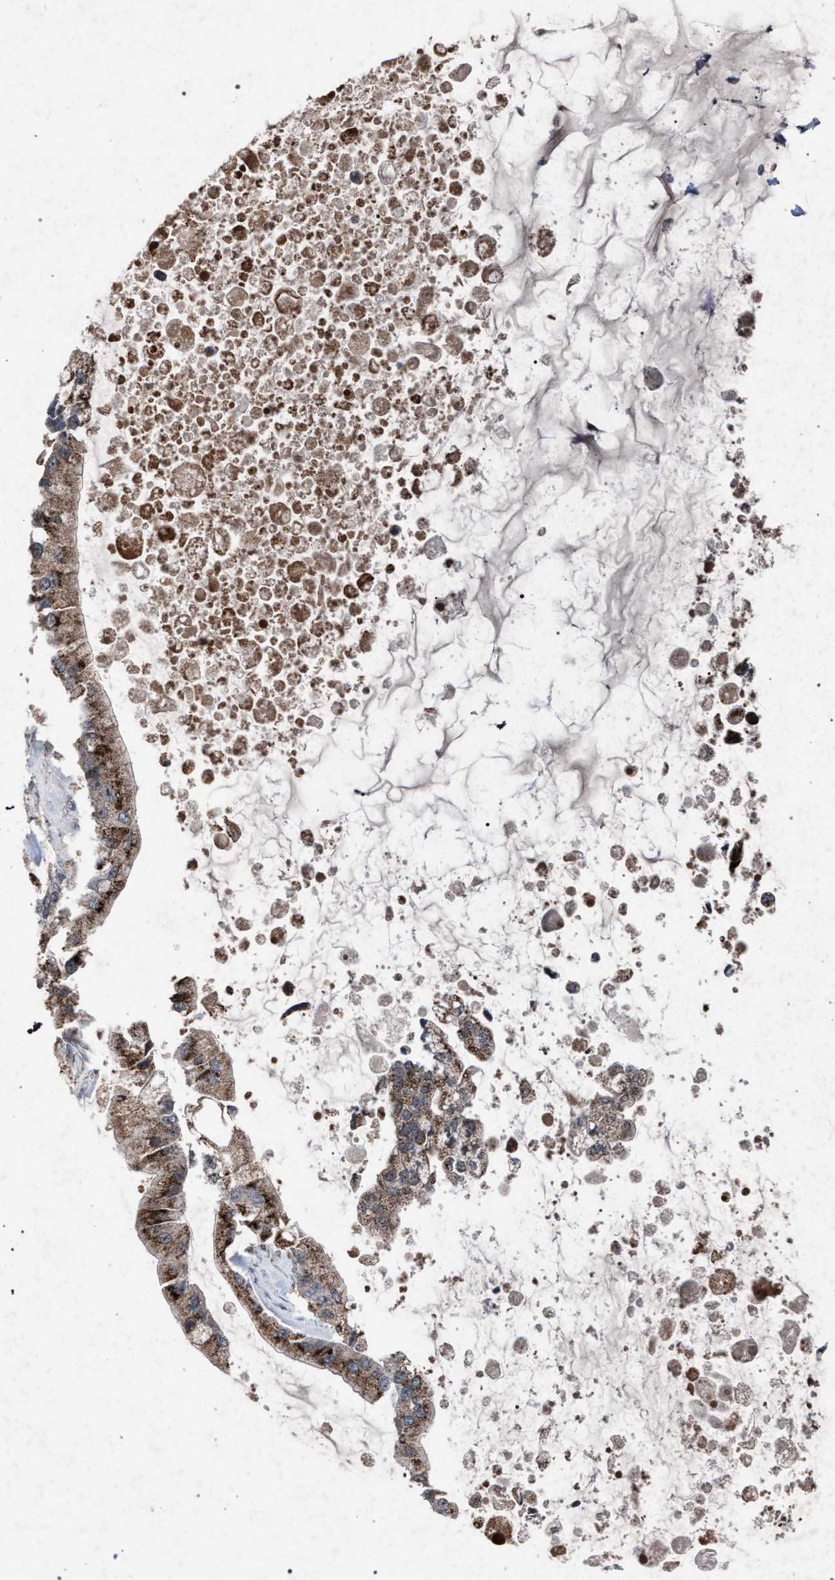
{"staining": {"intensity": "moderate", "quantity": ">75%", "location": "cytoplasmic/membranous"}, "tissue": "liver cancer", "cell_type": "Tumor cells", "image_type": "cancer", "snomed": [{"axis": "morphology", "description": "Cholangiocarcinoma"}, {"axis": "topography", "description": "Liver"}], "caption": "Immunohistochemical staining of human cholangiocarcinoma (liver) reveals moderate cytoplasmic/membranous protein positivity in approximately >75% of tumor cells.", "gene": "HSD17B4", "patient": {"sex": "male", "age": 50}}